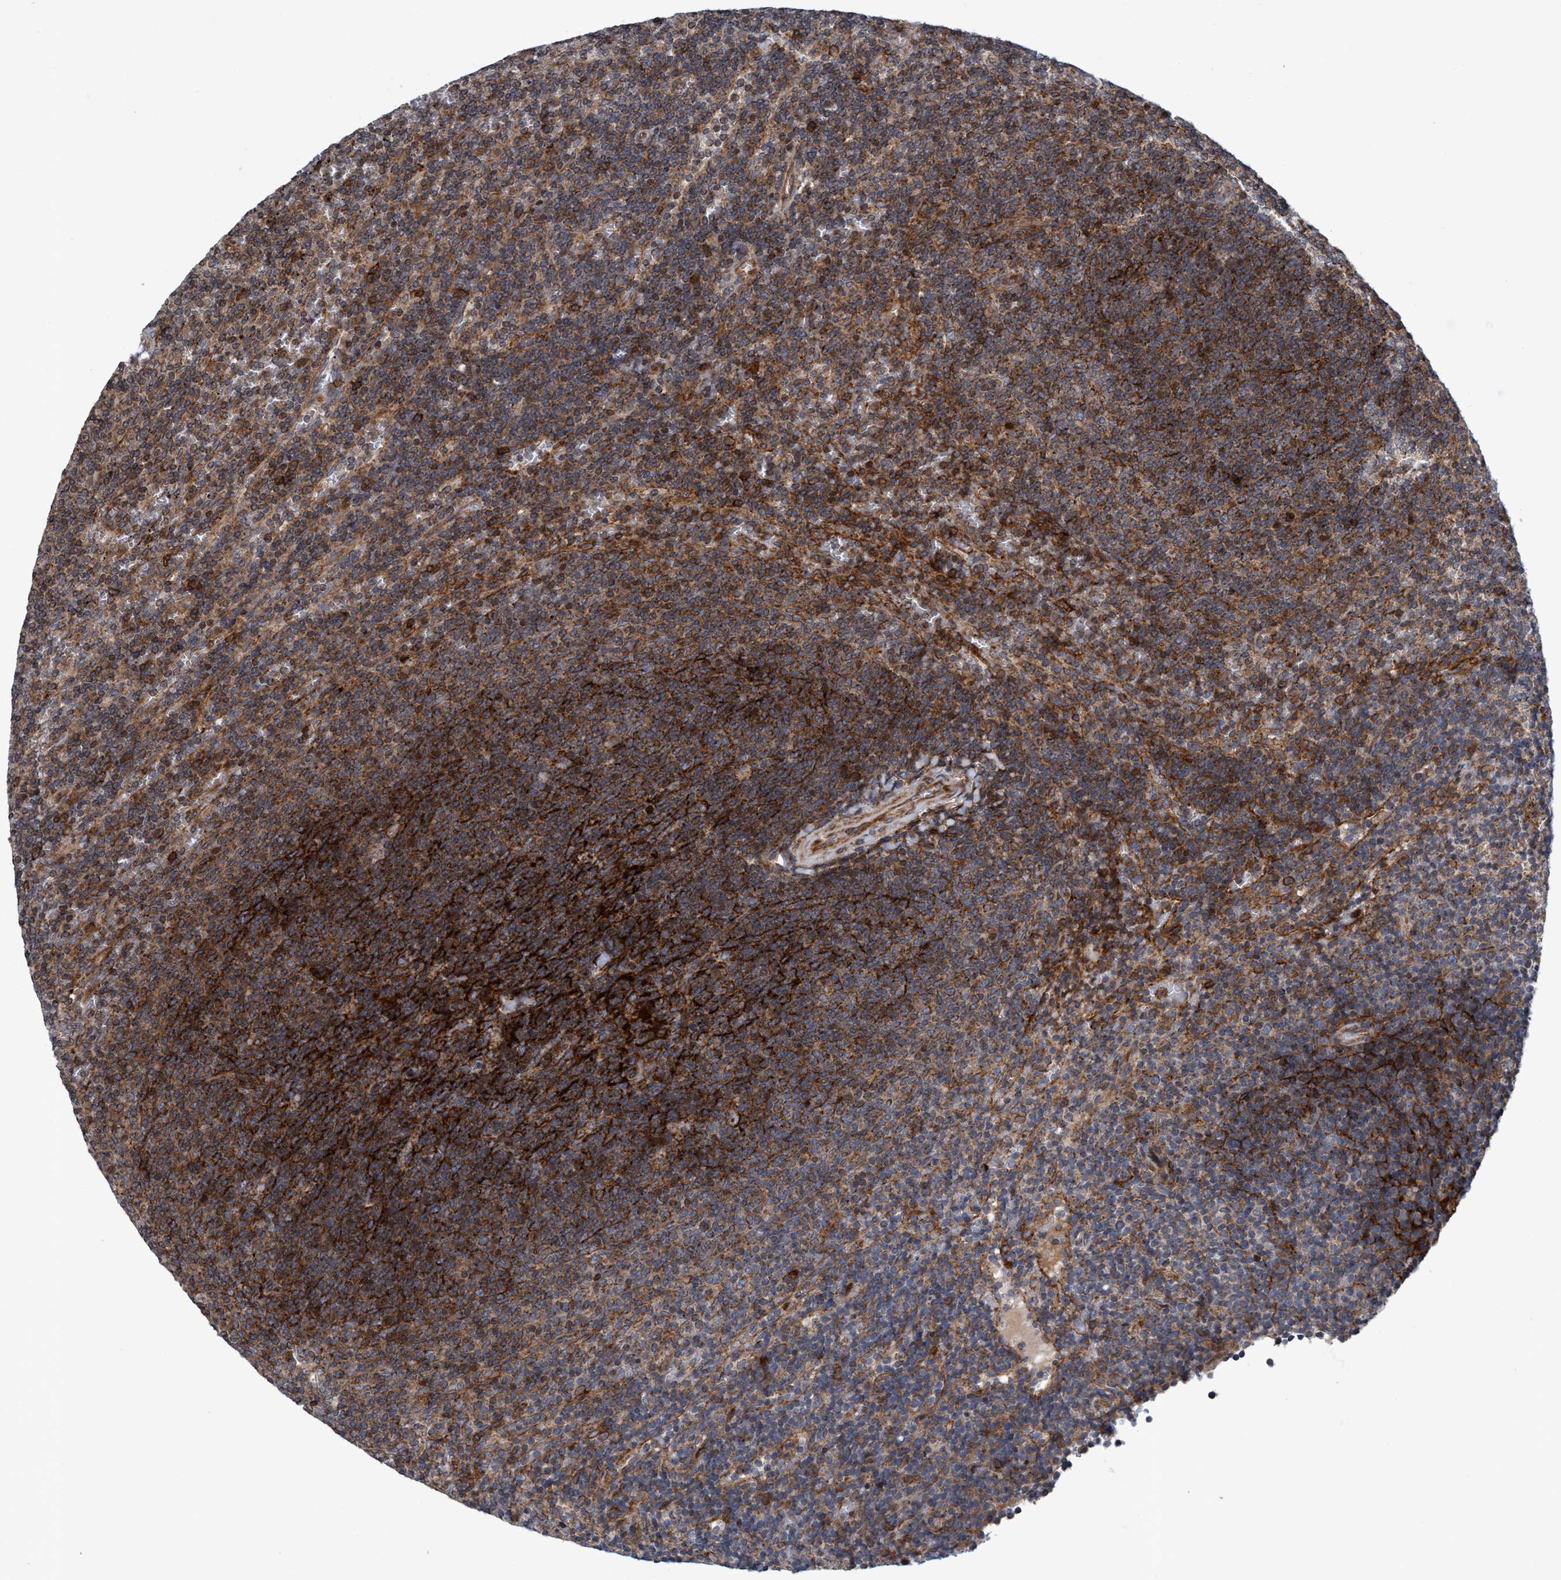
{"staining": {"intensity": "strong", "quantity": "25%-75%", "location": "cytoplasmic/membranous"}, "tissue": "lymphoma", "cell_type": "Tumor cells", "image_type": "cancer", "snomed": [{"axis": "morphology", "description": "Malignant lymphoma, non-Hodgkin's type, Low grade"}, {"axis": "topography", "description": "Spleen"}], "caption": "Human low-grade malignant lymphoma, non-Hodgkin's type stained with a protein marker exhibits strong staining in tumor cells.", "gene": "SLC16A3", "patient": {"sex": "female", "age": 50}}